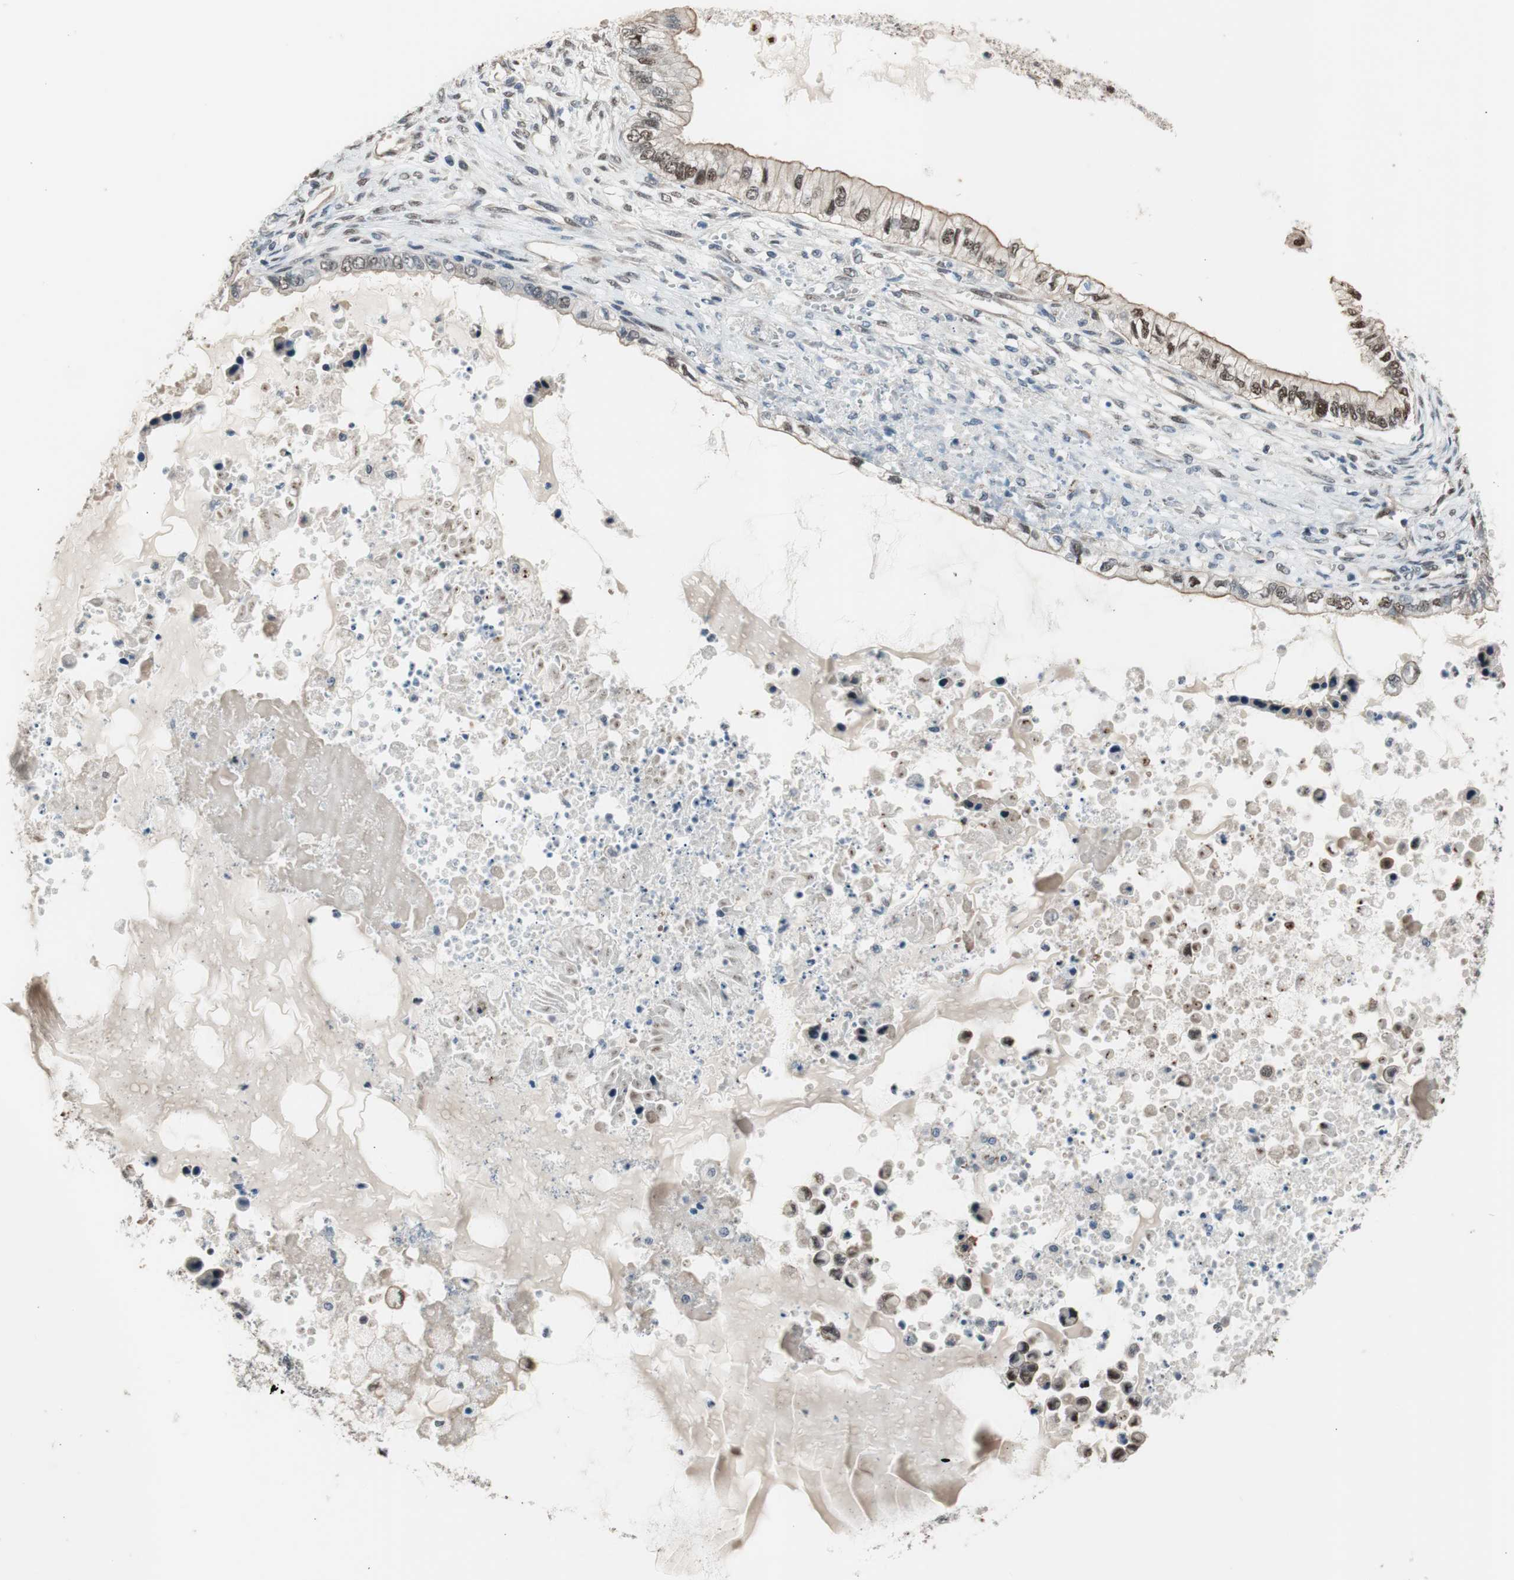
{"staining": {"intensity": "weak", "quantity": "25%-75%", "location": "cytoplasmic/membranous,nuclear"}, "tissue": "ovarian cancer", "cell_type": "Tumor cells", "image_type": "cancer", "snomed": [{"axis": "morphology", "description": "Cystadenocarcinoma, mucinous, NOS"}, {"axis": "topography", "description": "Ovary"}], "caption": "Brown immunohistochemical staining in ovarian cancer exhibits weak cytoplasmic/membranous and nuclear staining in about 25%-75% of tumor cells. The staining was performed using DAB (3,3'-diaminobenzidine), with brown indicating positive protein expression. Nuclei are stained blue with hematoxylin.", "gene": "PML", "patient": {"sex": "female", "age": 80}}